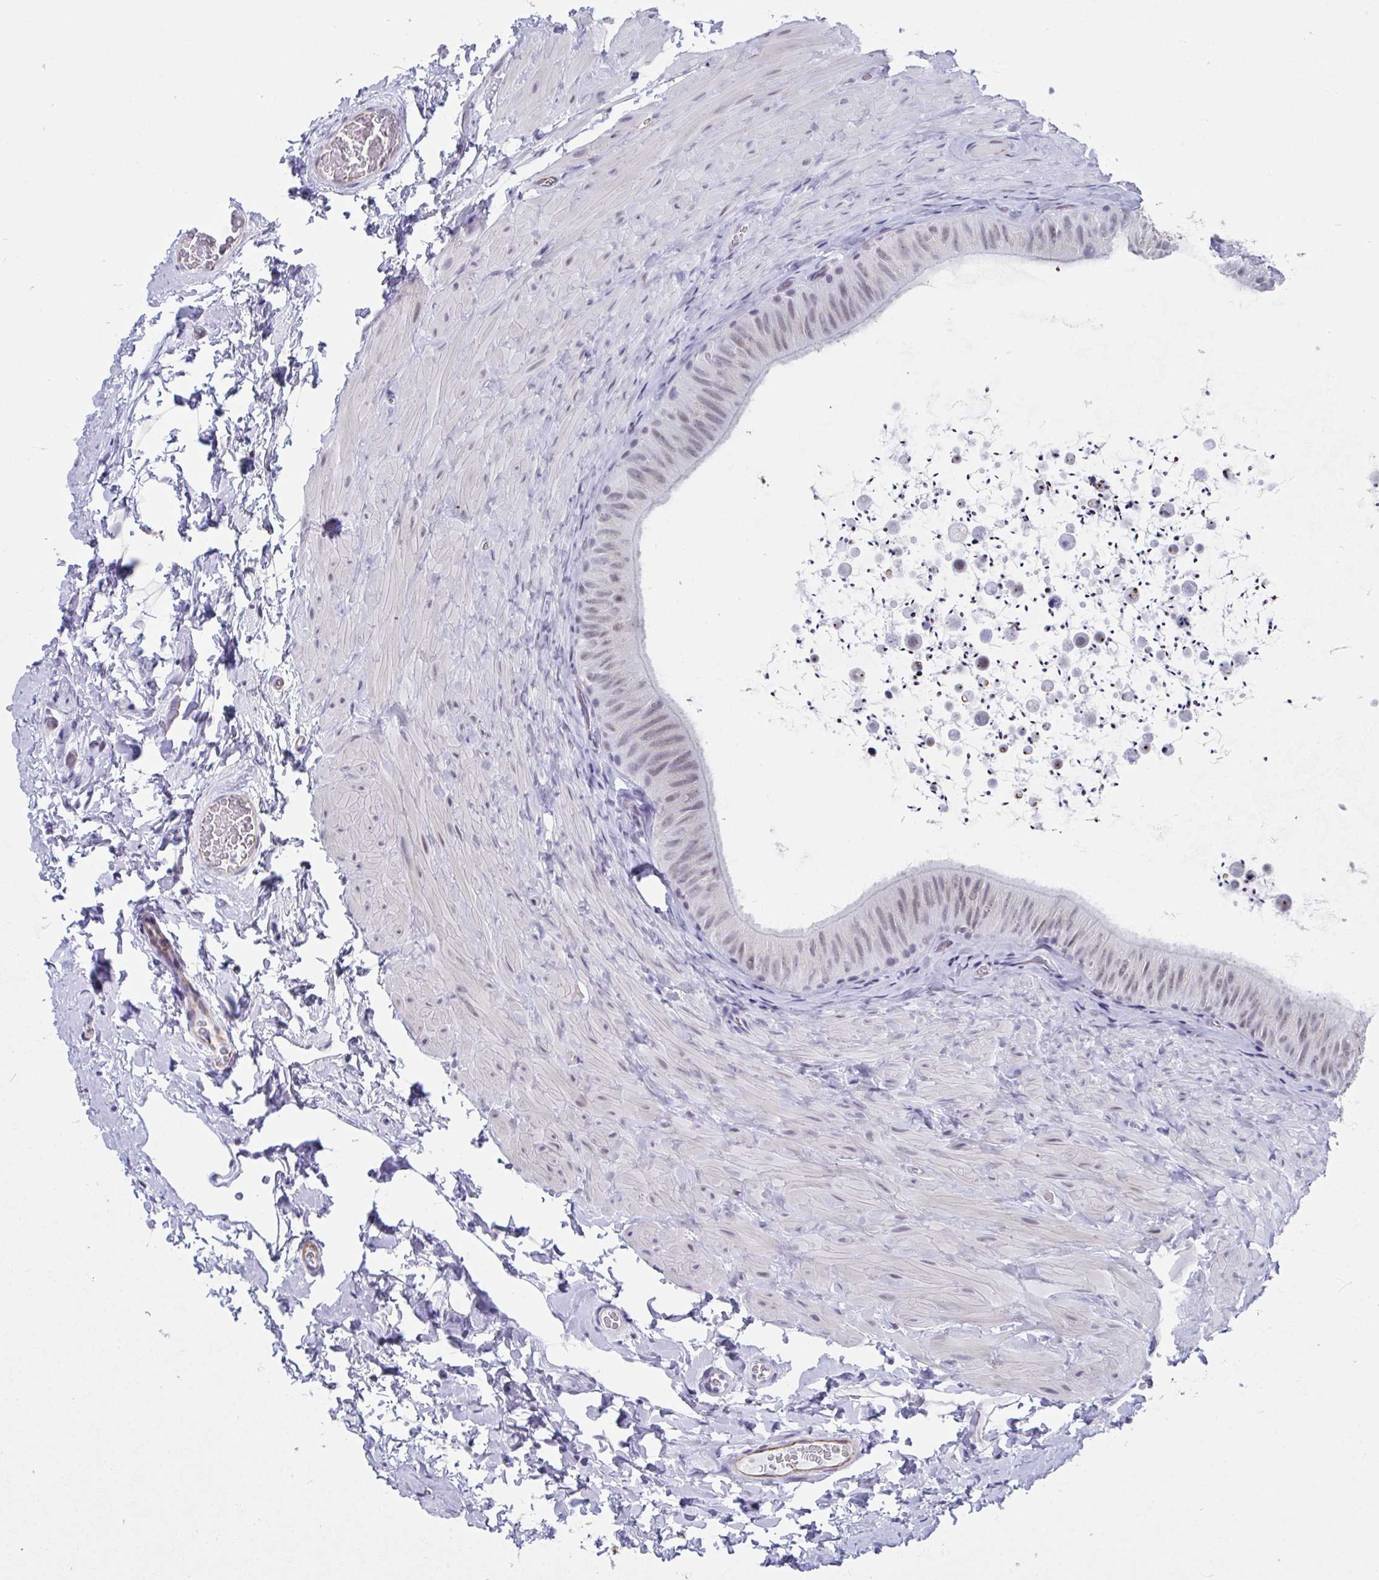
{"staining": {"intensity": "weak", "quantity": "<25%", "location": "nuclear"}, "tissue": "epididymis", "cell_type": "Glandular cells", "image_type": "normal", "snomed": [{"axis": "morphology", "description": "Normal tissue, NOS"}, {"axis": "topography", "description": "Epididymis, spermatic cord, NOS"}, {"axis": "topography", "description": "Epididymis"}], "caption": "Immunohistochemical staining of benign epididymis demonstrates no significant staining in glandular cells.", "gene": "CDK13", "patient": {"sex": "male", "age": 31}}